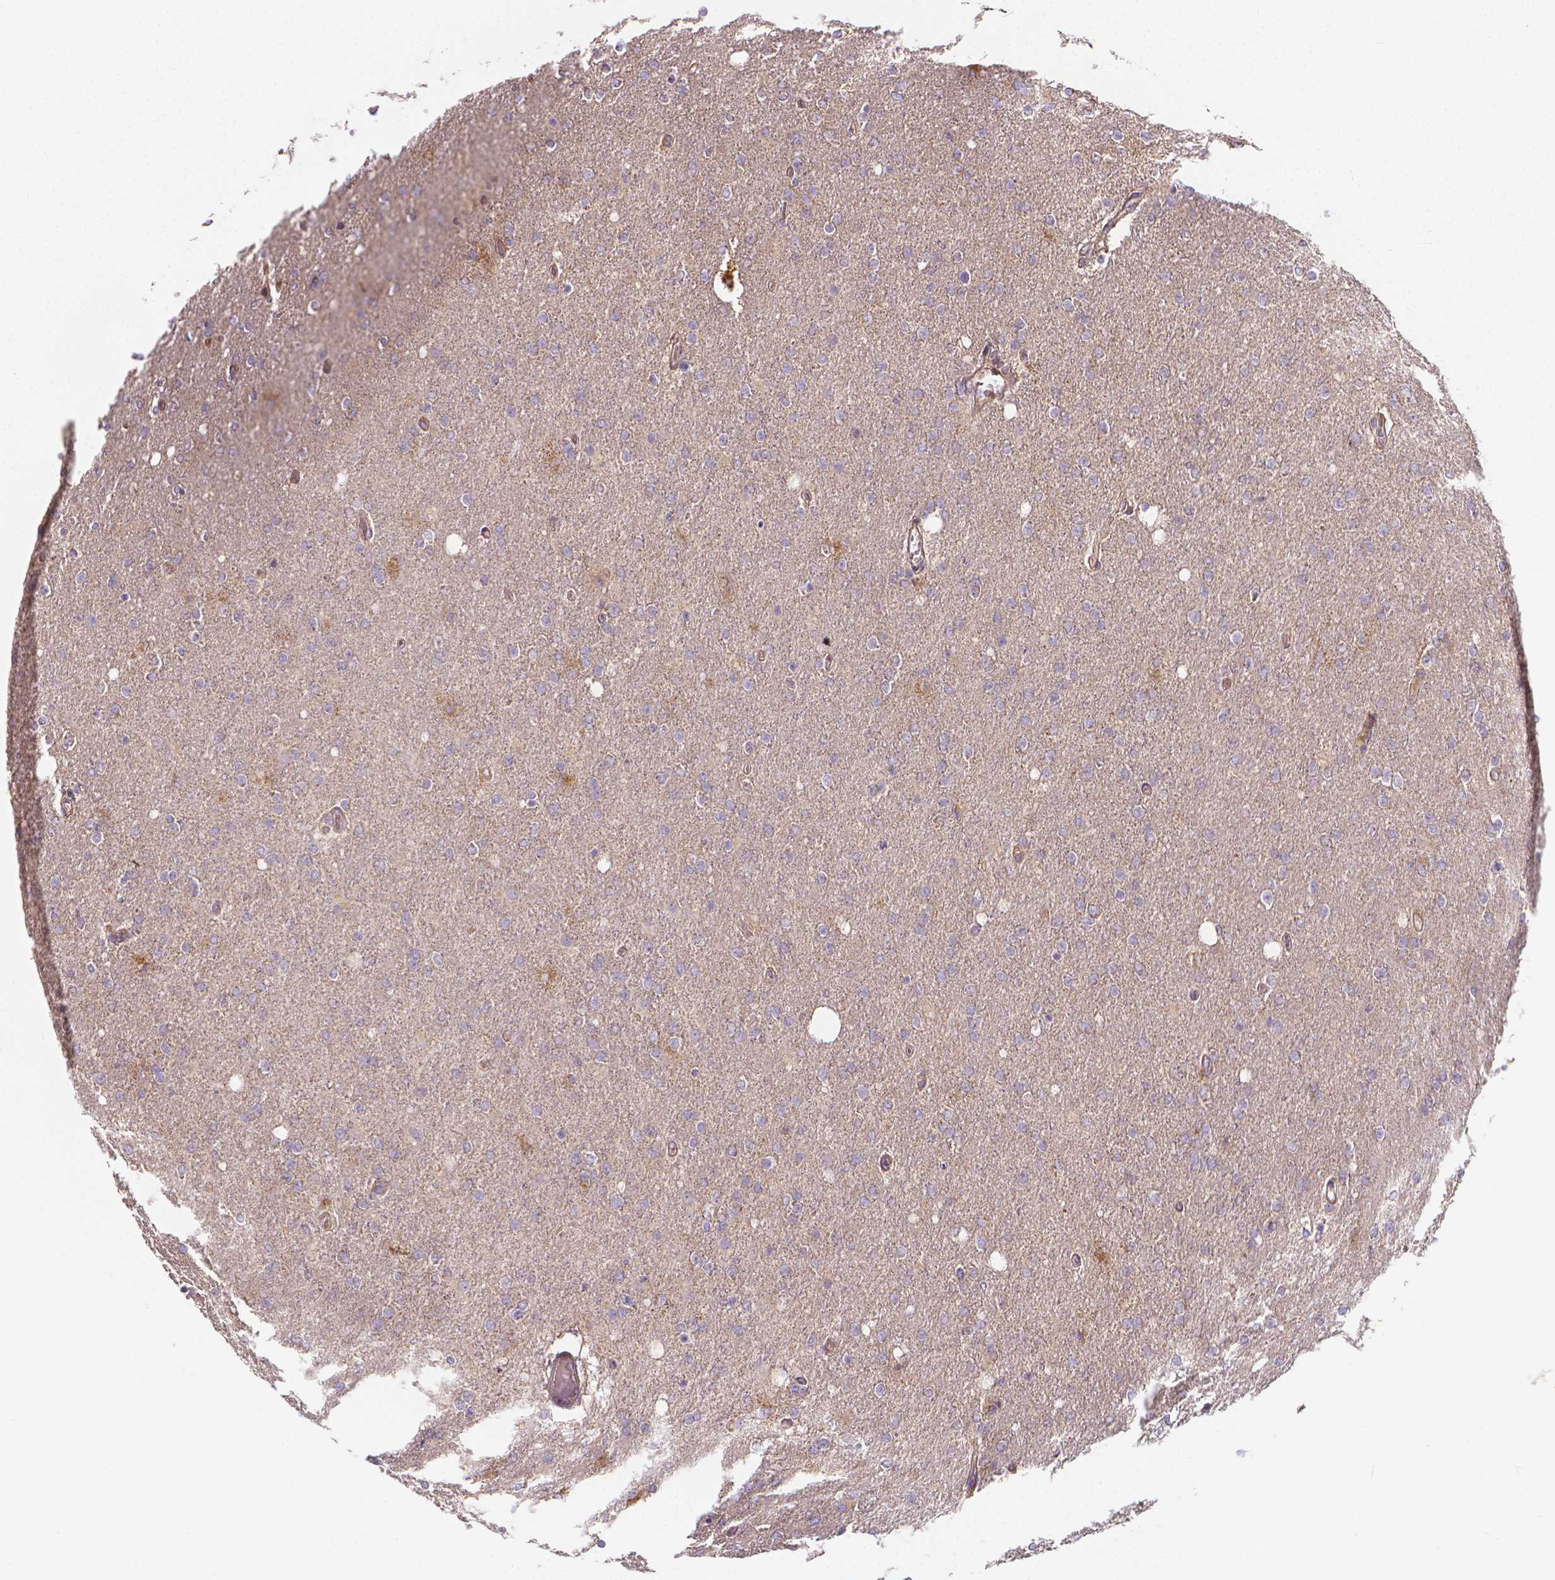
{"staining": {"intensity": "weak", "quantity": "<25%", "location": "cytoplasmic/membranous"}, "tissue": "glioma", "cell_type": "Tumor cells", "image_type": "cancer", "snomed": [{"axis": "morphology", "description": "Glioma, malignant, High grade"}, {"axis": "topography", "description": "Cerebral cortex"}], "caption": "Human malignant glioma (high-grade) stained for a protein using IHC displays no positivity in tumor cells.", "gene": "SNCAIP", "patient": {"sex": "male", "age": 70}}